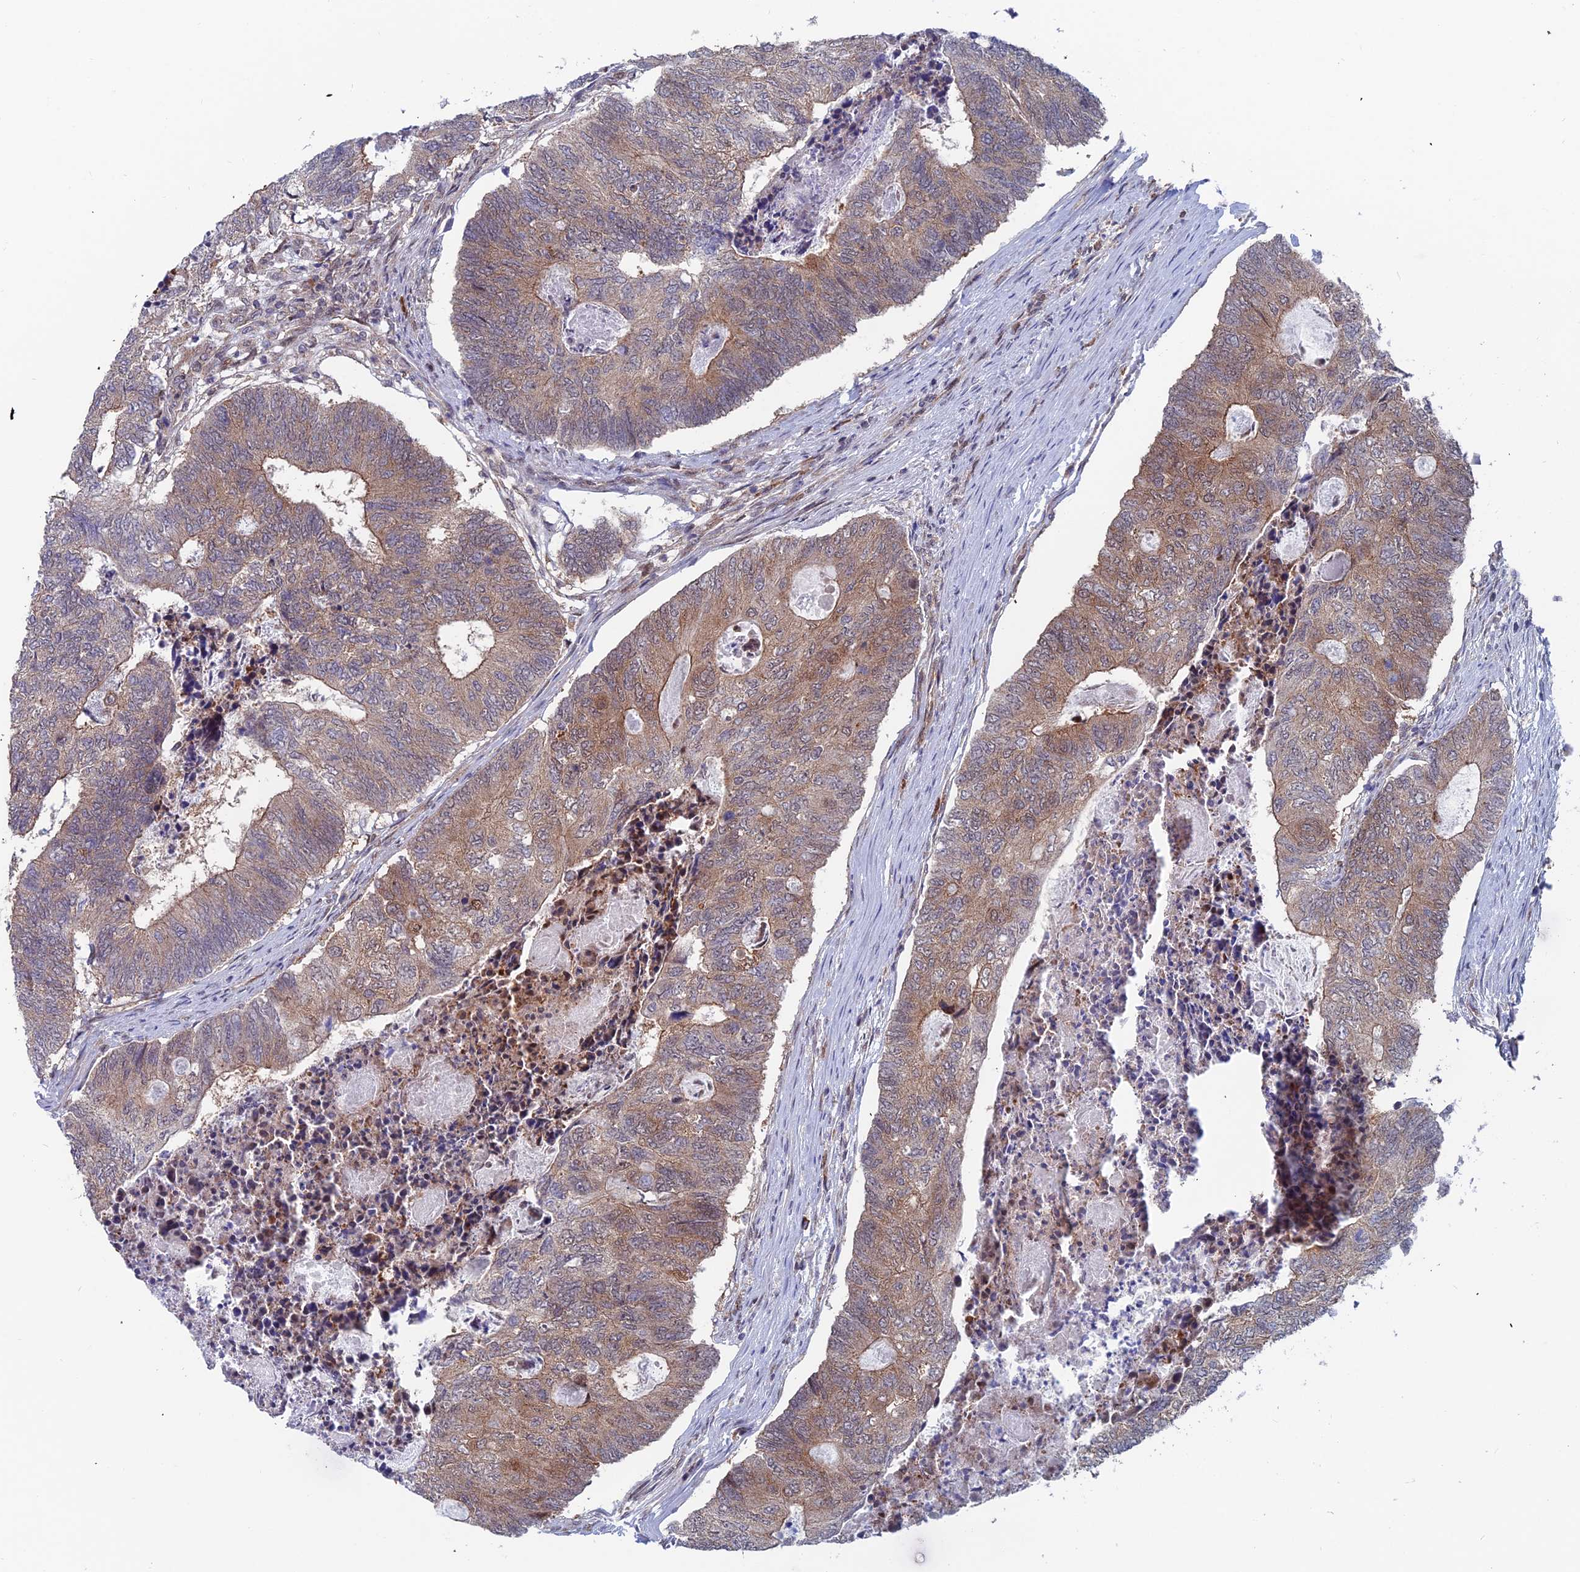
{"staining": {"intensity": "moderate", "quantity": ">75%", "location": "cytoplasmic/membranous"}, "tissue": "colorectal cancer", "cell_type": "Tumor cells", "image_type": "cancer", "snomed": [{"axis": "morphology", "description": "Adenocarcinoma, NOS"}, {"axis": "topography", "description": "Colon"}], "caption": "There is medium levels of moderate cytoplasmic/membranous staining in tumor cells of colorectal cancer (adenocarcinoma), as demonstrated by immunohistochemical staining (brown color).", "gene": "IGBP1", "patient": {"sex": "female", "age": 67}}